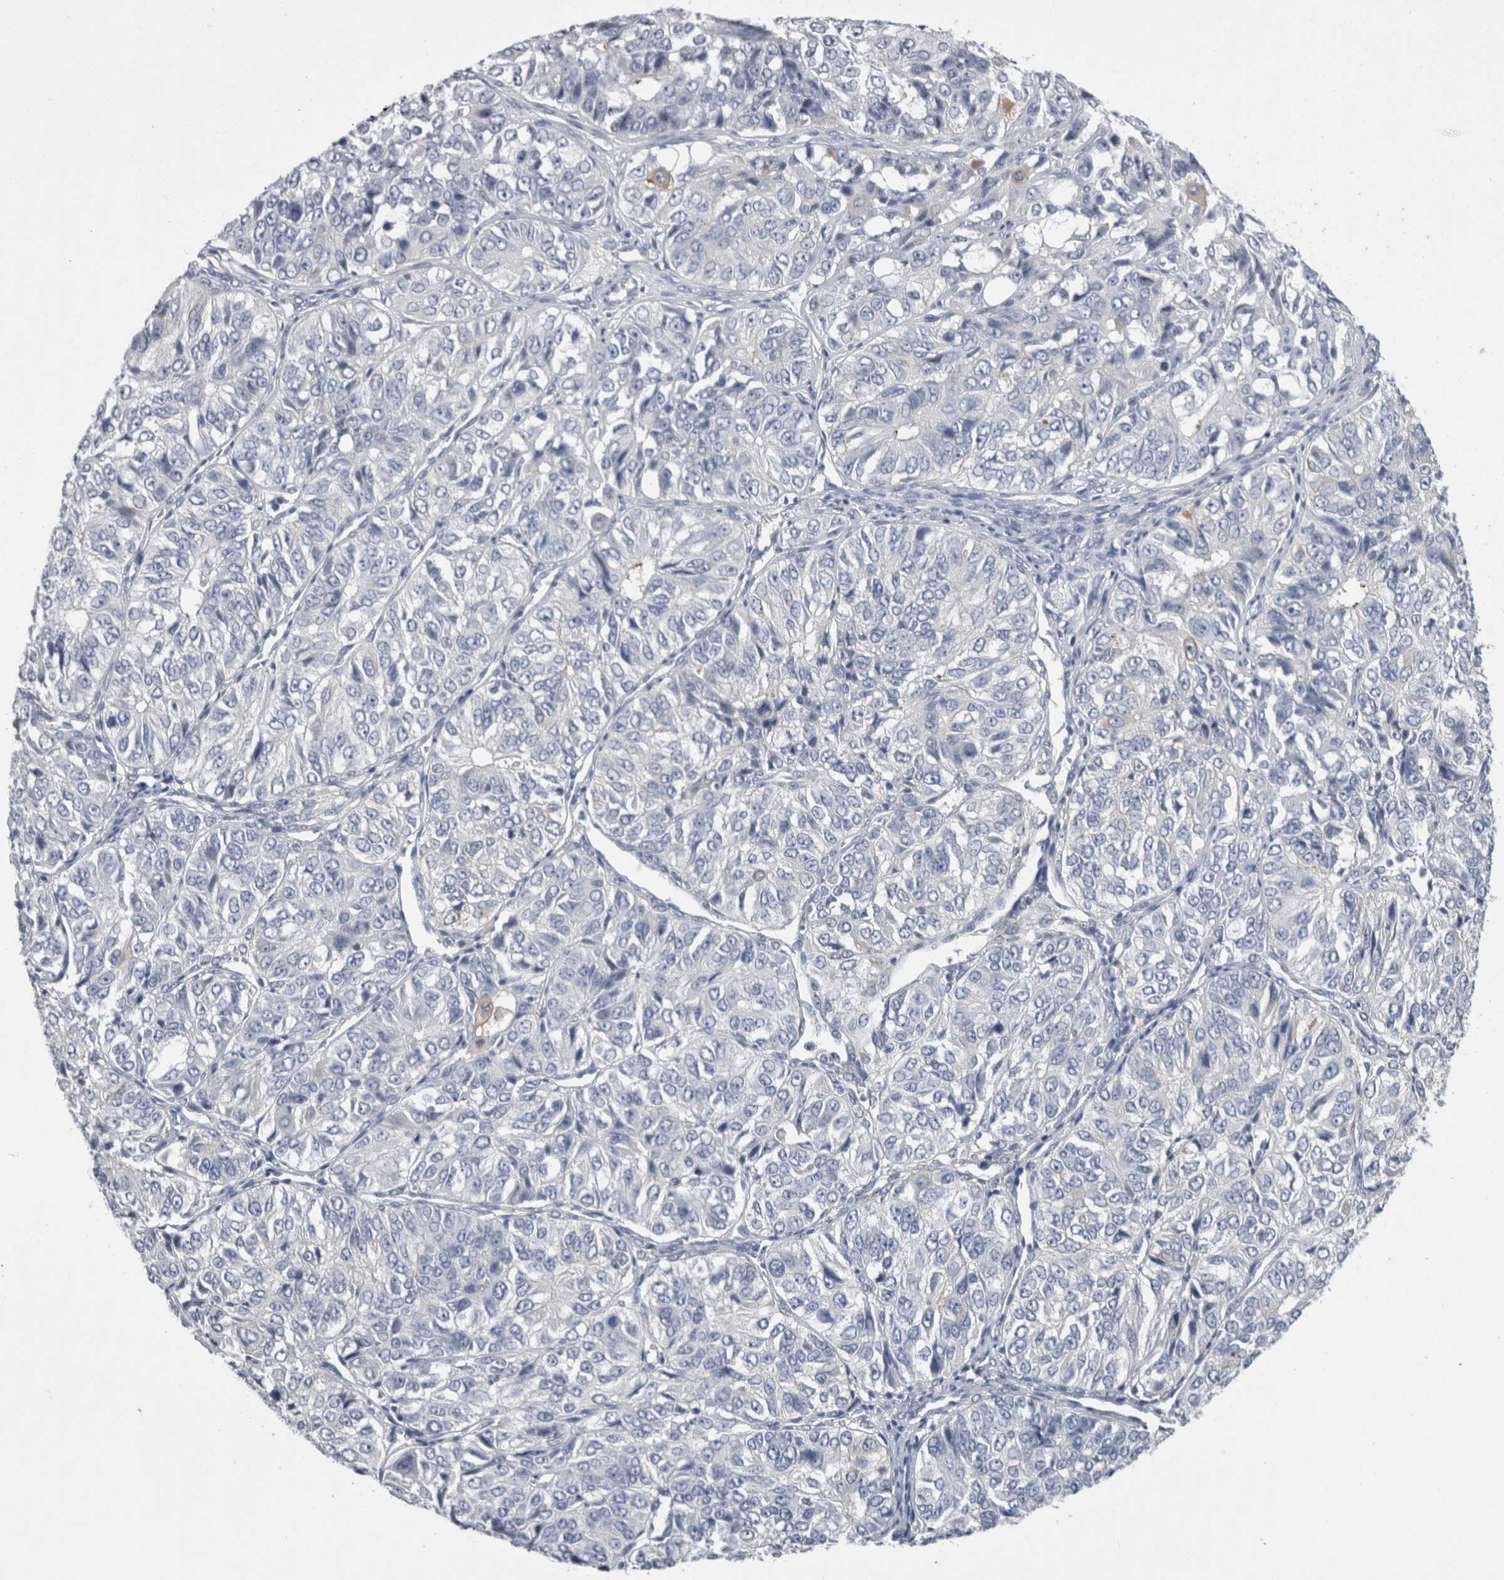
{"staining": {"intensity": "negative", "quantity": "none", "location": "none"}, "tissue": "ovarian cancer", "cell_type": "Tumor cells", "image_type": "cancer", "snomed": [{"axis": "morphology", "description": "Carcinoma, endometroid"}, {"axis": "topography", "description": "Ovary"}], "caption": "The photomicrograph shows no staining of tumor cells in ovarian cancer. The staining is performed using DAB (3,3'-diaminobenzidine) brown chromogen with nuclei counter-stained in using hematoxylin.", "gene": "DCTN6", "patient": {"sex": "female", "age": 51}}